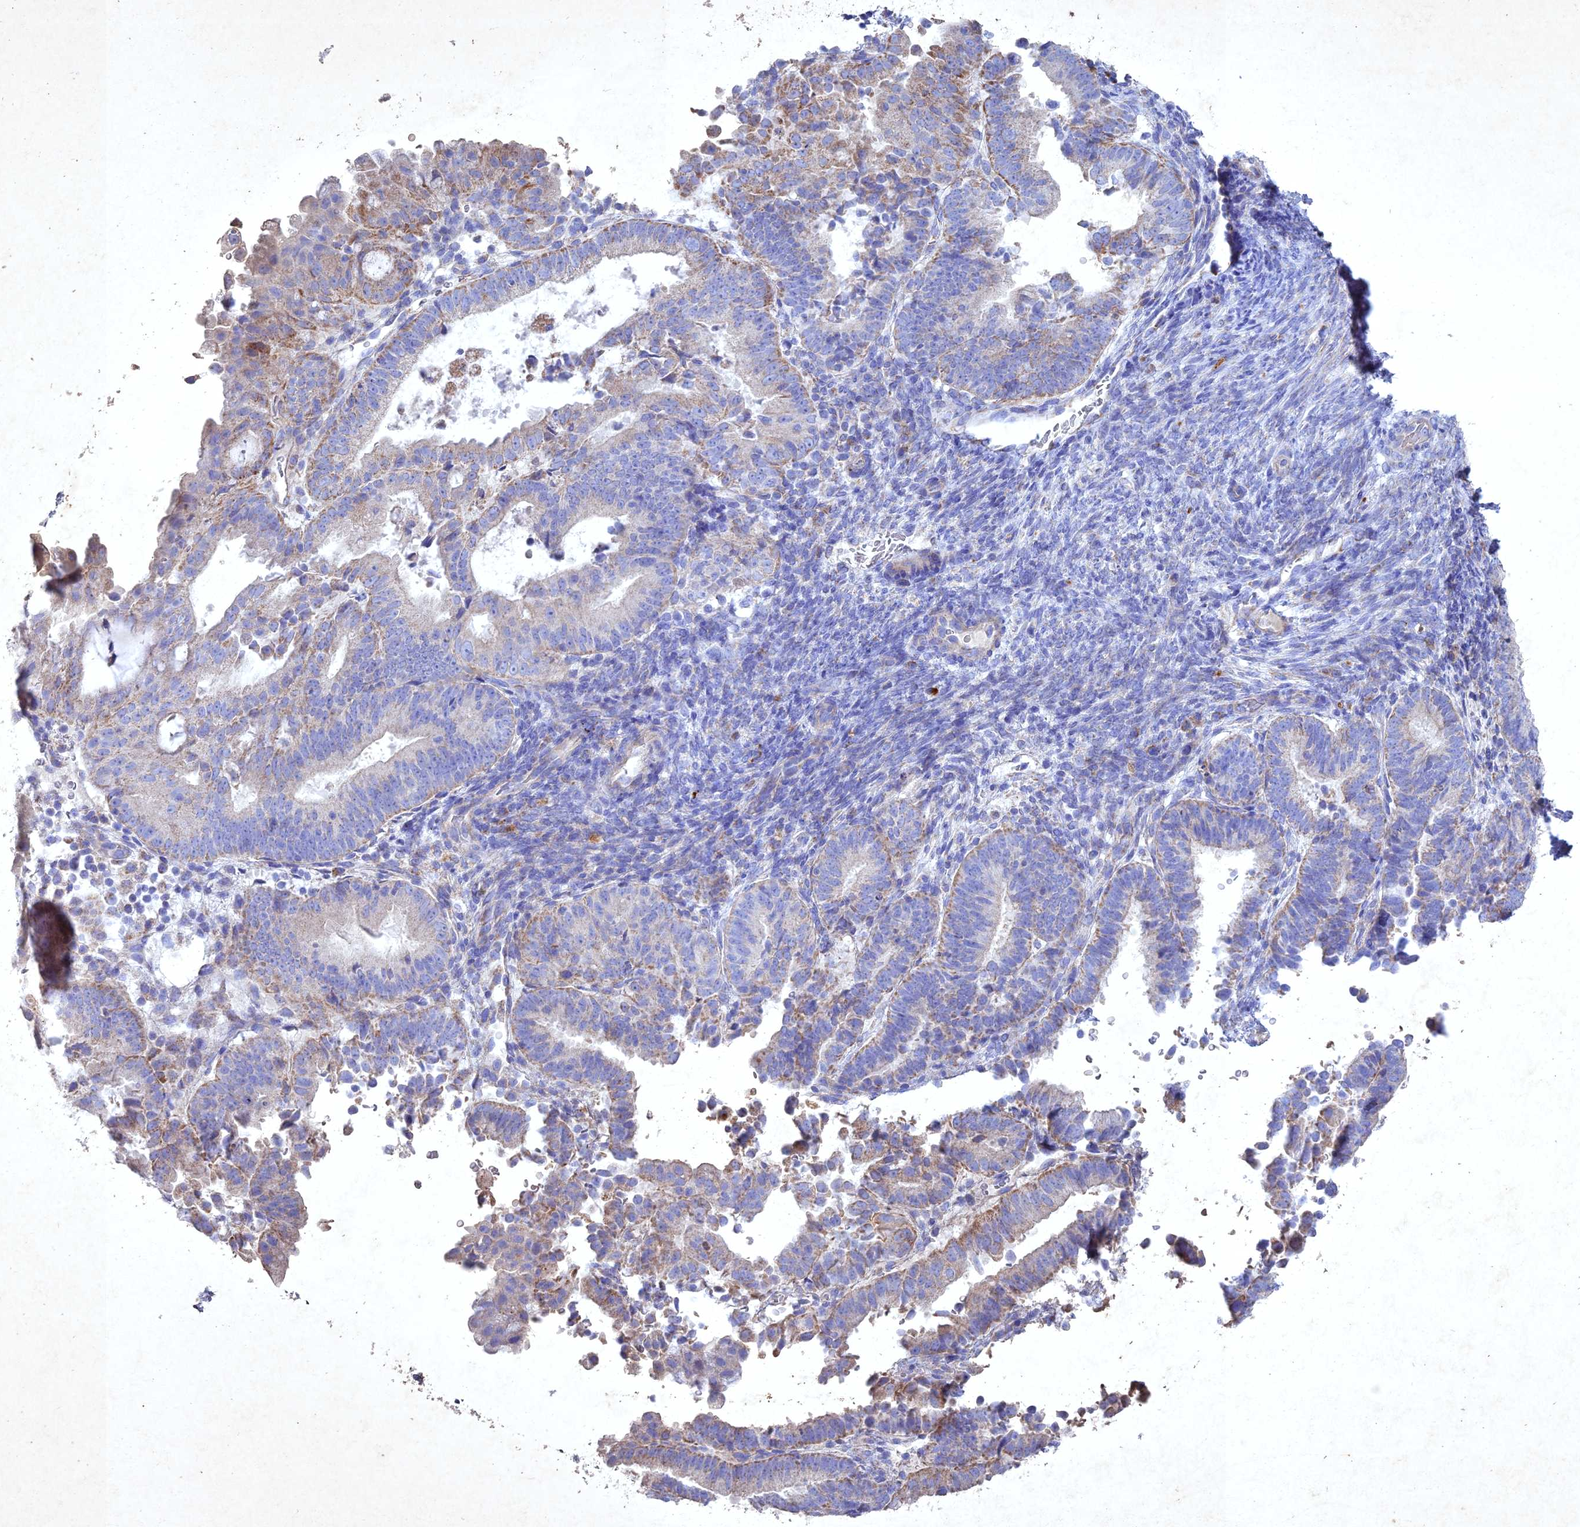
{"staining": {"intensity": "weak", "quantity": "25%-75%", "location": "cytoplasmic/membranous"}, "tissue": "endometrial cancer", "cell_type": "Tumor cells", "image_type": "cancer", "snomed": [{"axis": "morphology", "description": "Adenocarcinoma, NOS"}, {"axis": "topography", "description": "Endometrium"}], "caption": "Weak cytoplasmic/membranous protein expression is identified in approximately 25%-75% of tumor cells in endometrial cancer (adenocarcinoma). The protein is stained brown, and the nuclei are stained in blue (DAB (3,3'-diaminobenzidine) IHC with brightfield microscopy, high magnification).", "gene": "NDUFV1", "patient": {"sex": "female", "age": 70}}